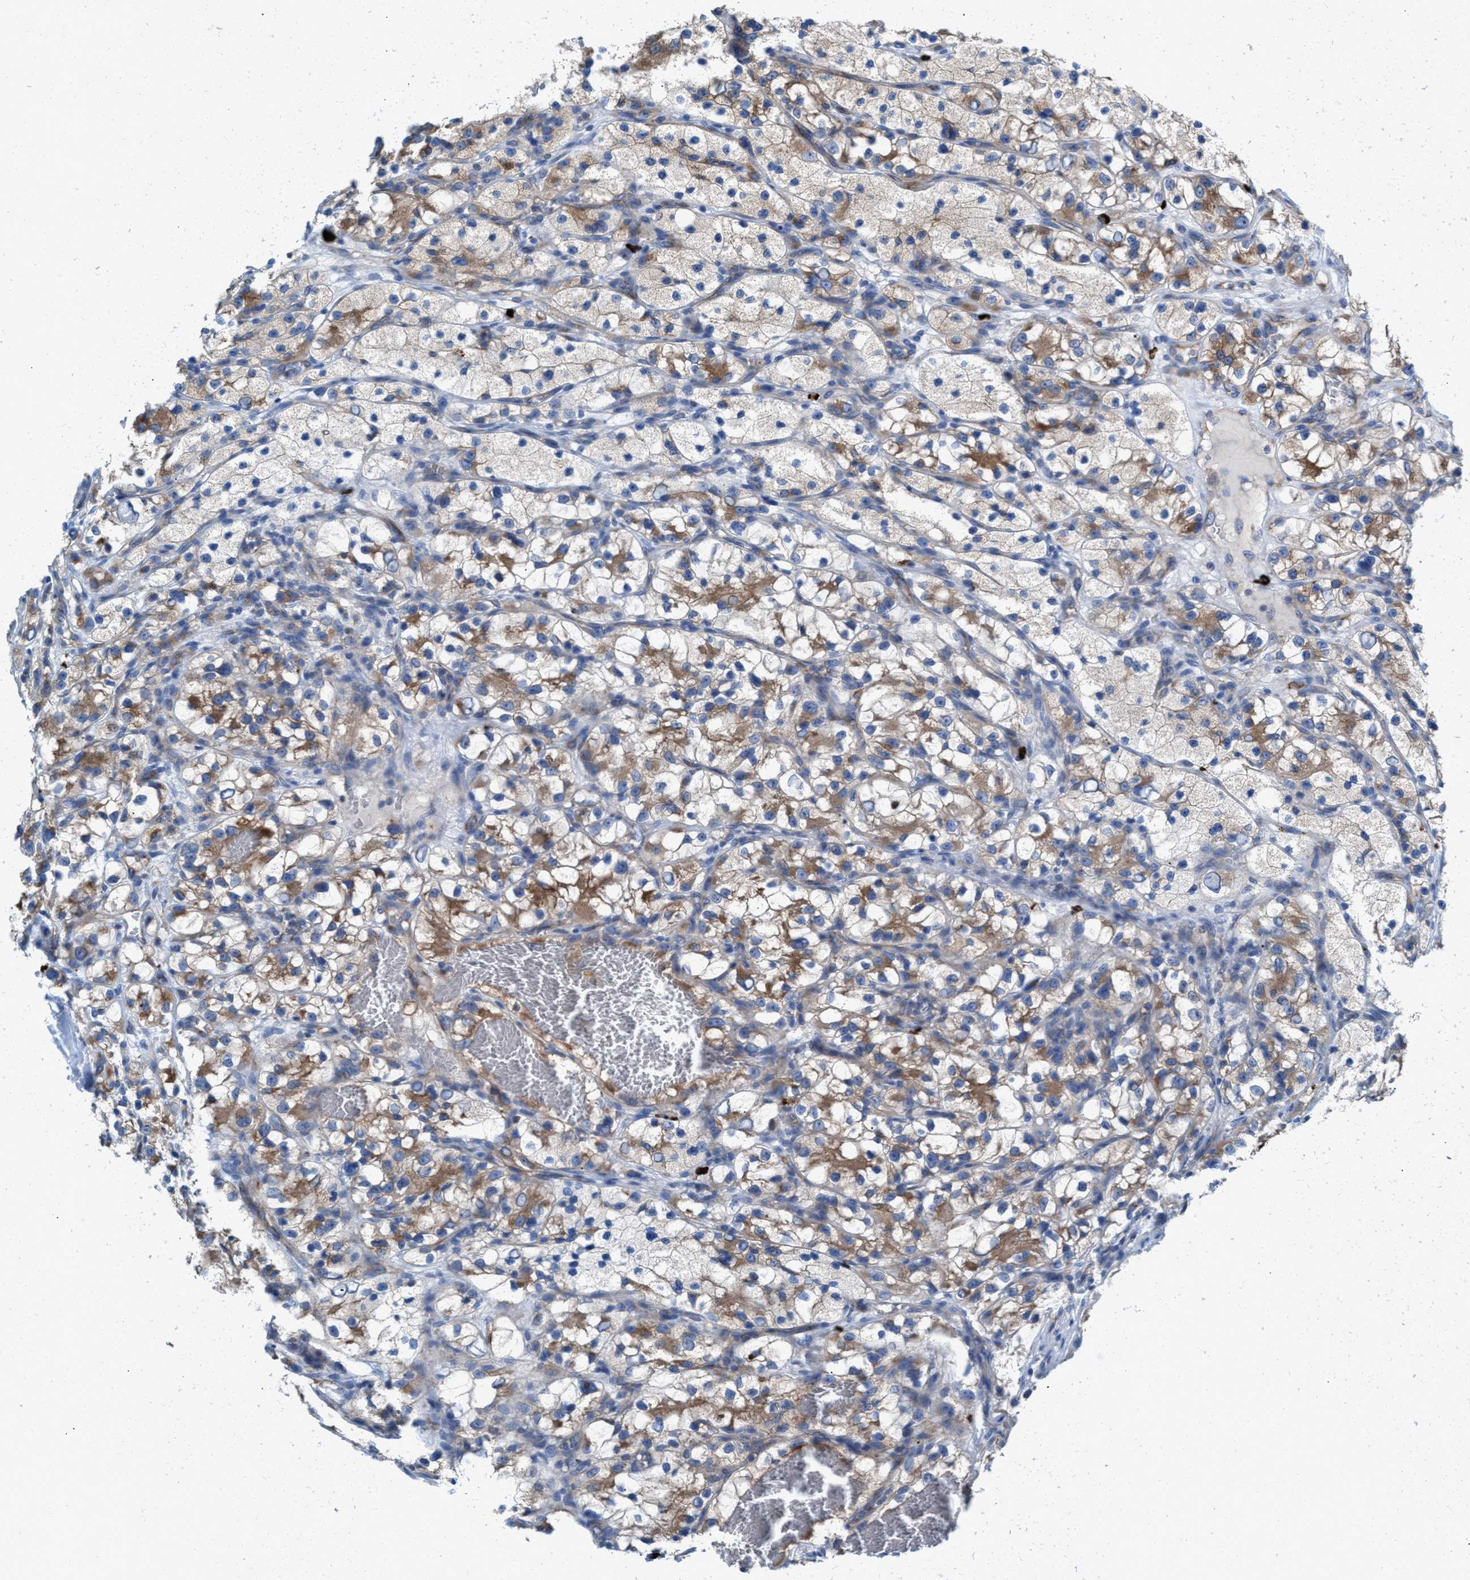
{"staining": {"intensity": "weak", "quantity": ">75%", "location": "cytoplasmic/membranous"}, "tissue": "renal cancer", "cell_type": "Tumor cells", "image_type": "cancer", "snomed": [{"axis": "morphology", "description": "Adenocarcinoma, NOS"}, {"axis": "topography", "description": "Kidney"}], "caption": "Brown immunohistochemical staining in adenocarcinoma (renal) displays weak cytoplasmic/membranous positivity in approximately >75% of tumor cells.", "gene": "NYAP1", "patient": {"sex": "female", "age": 57}}